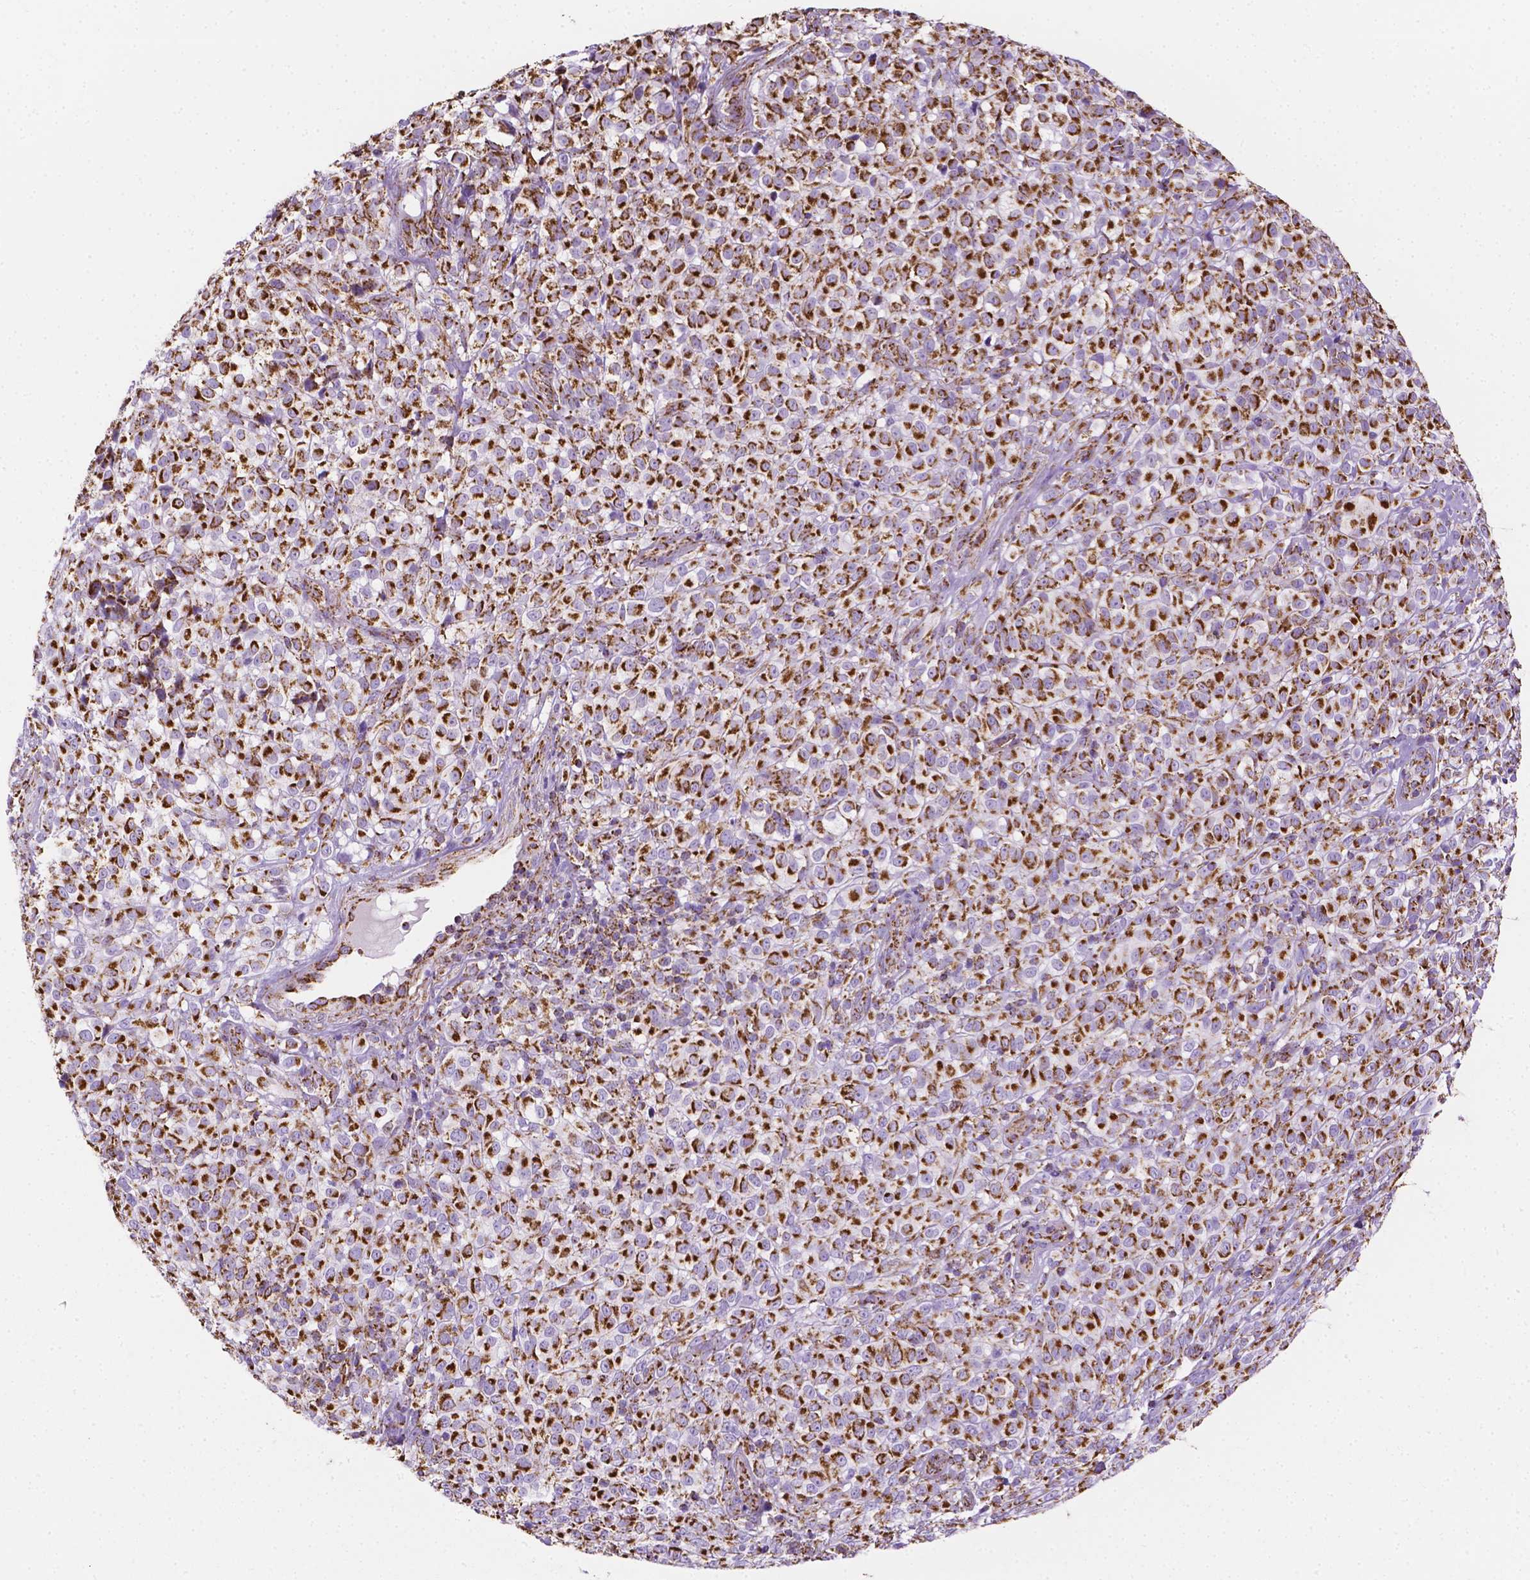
{"staining": {"intensity": "strong", "quantity": ">75%", "location": "cytoplasmic/membranous"}, "tissue": "melanoma", "cell_type": "Tumor cells", "image_type": "cancer", "snomed": [{"axis": "morphology", "description": "Malignant melanoma, NOS"}, {"axis": "topography", "description": "Skin"}], "caption": "Protein analysis of melanoma tissue reveals strong cytoplasmic/membranous positivity in about >75% of tumor cells. The staining was performed using DAB (3,3'-diaminobenzidine) to visualize the protein expression in brown, while the nuclei were stained in blue with hematoxylin (Magnification: 20x).", "gene": "RMDN3", "patient": {"sex": "male", "age": 85}}